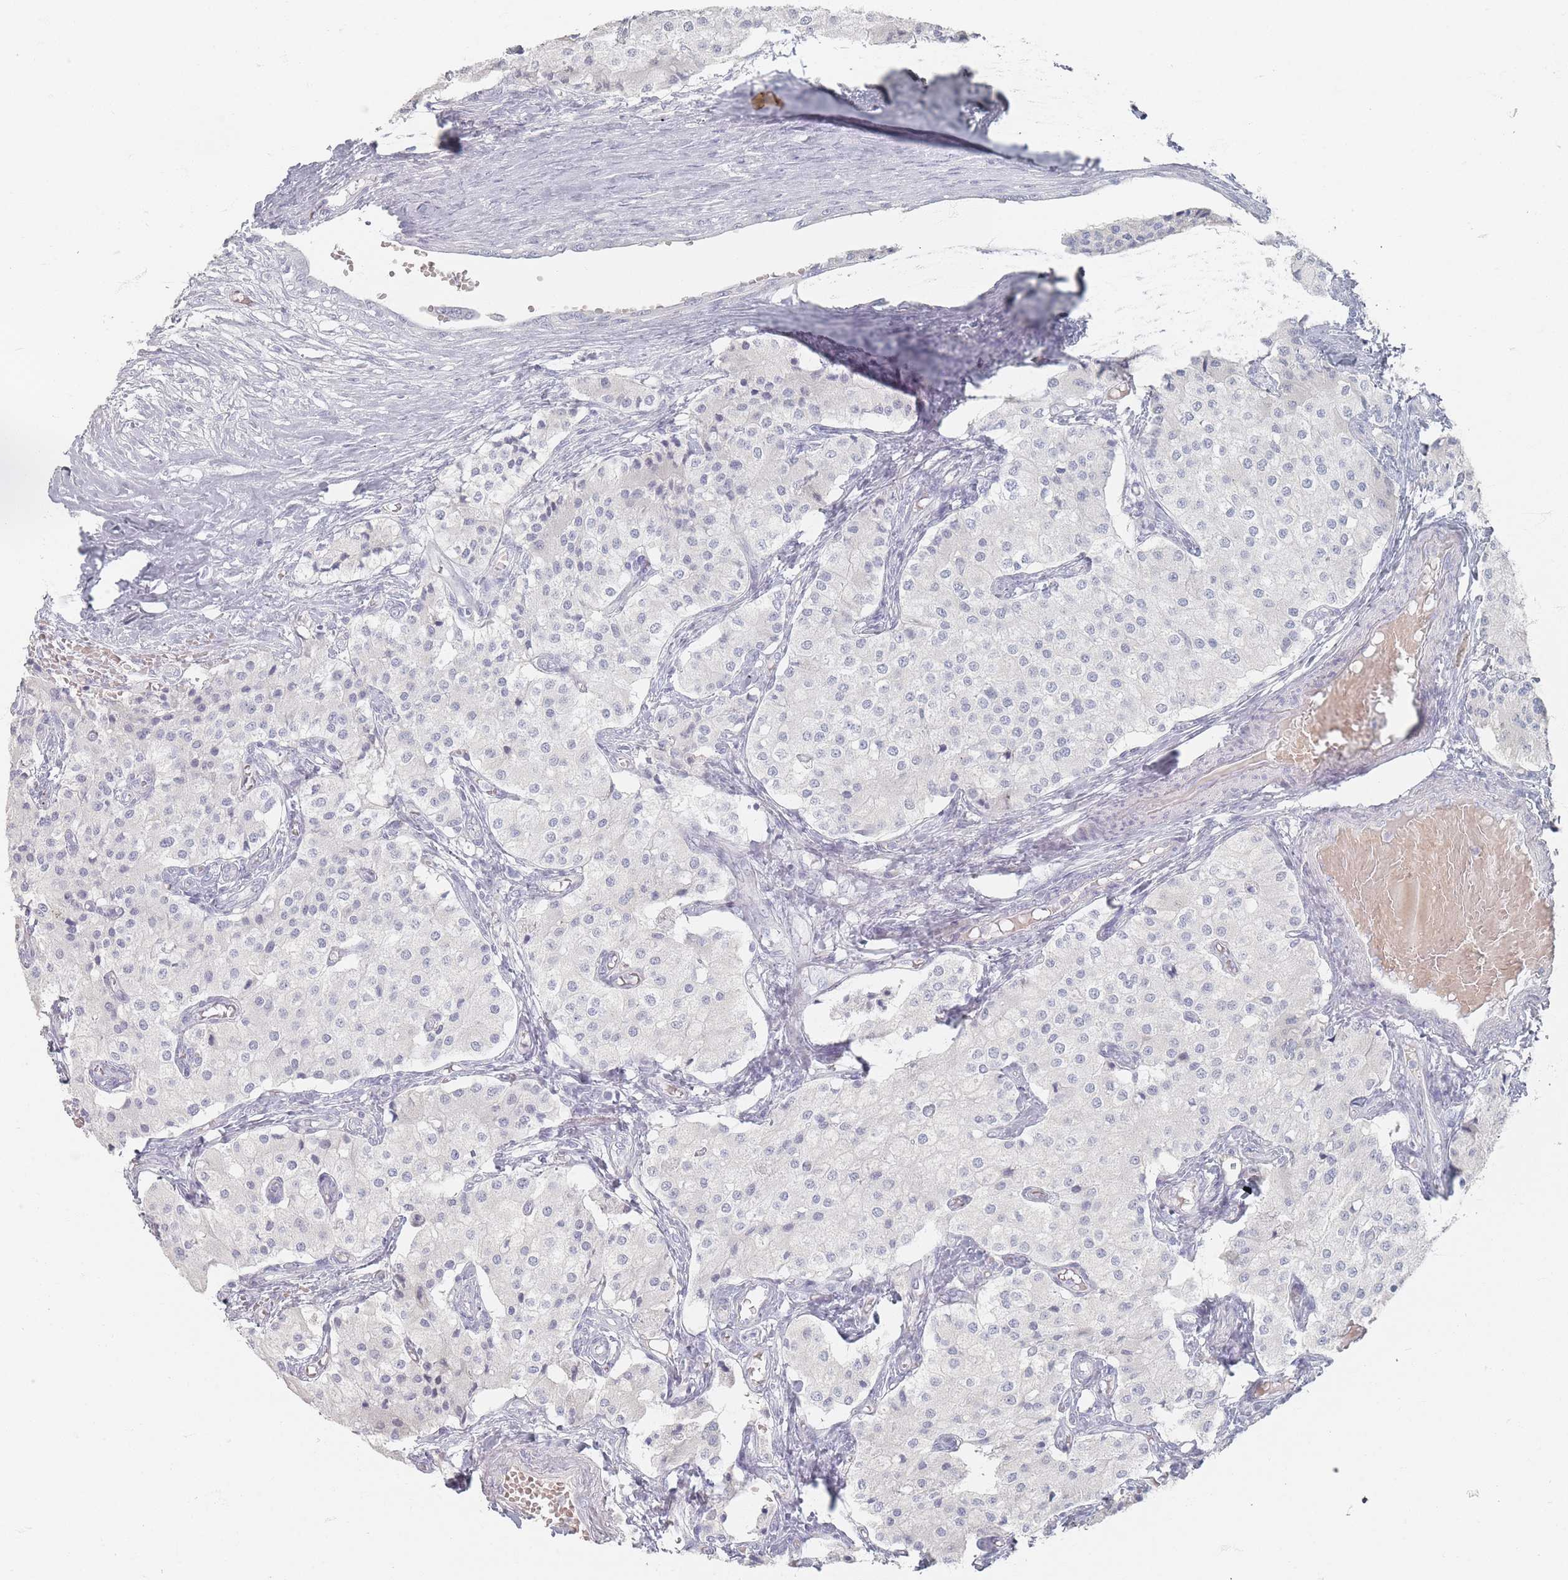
{"staining": {"intensity": "negative", "quantity": "none", "location": "none"}, "tissue": "carcinoid", "cell_type": "Tumor cells", "image_type": "cancer", "snomed": [{"axis": "morphology", "description": "Carcinoid, malignant, NOS"}, {"axis": "topography", "description": "Colon"}], "caption": "Immunohistochemistry photomicrograph of human malignant carcinoid stained for a protein (brown), which demonstrates no positivity in tumor cells.", "gene": "HELZ2", "patient": {"sex": "female", "age": 52}}